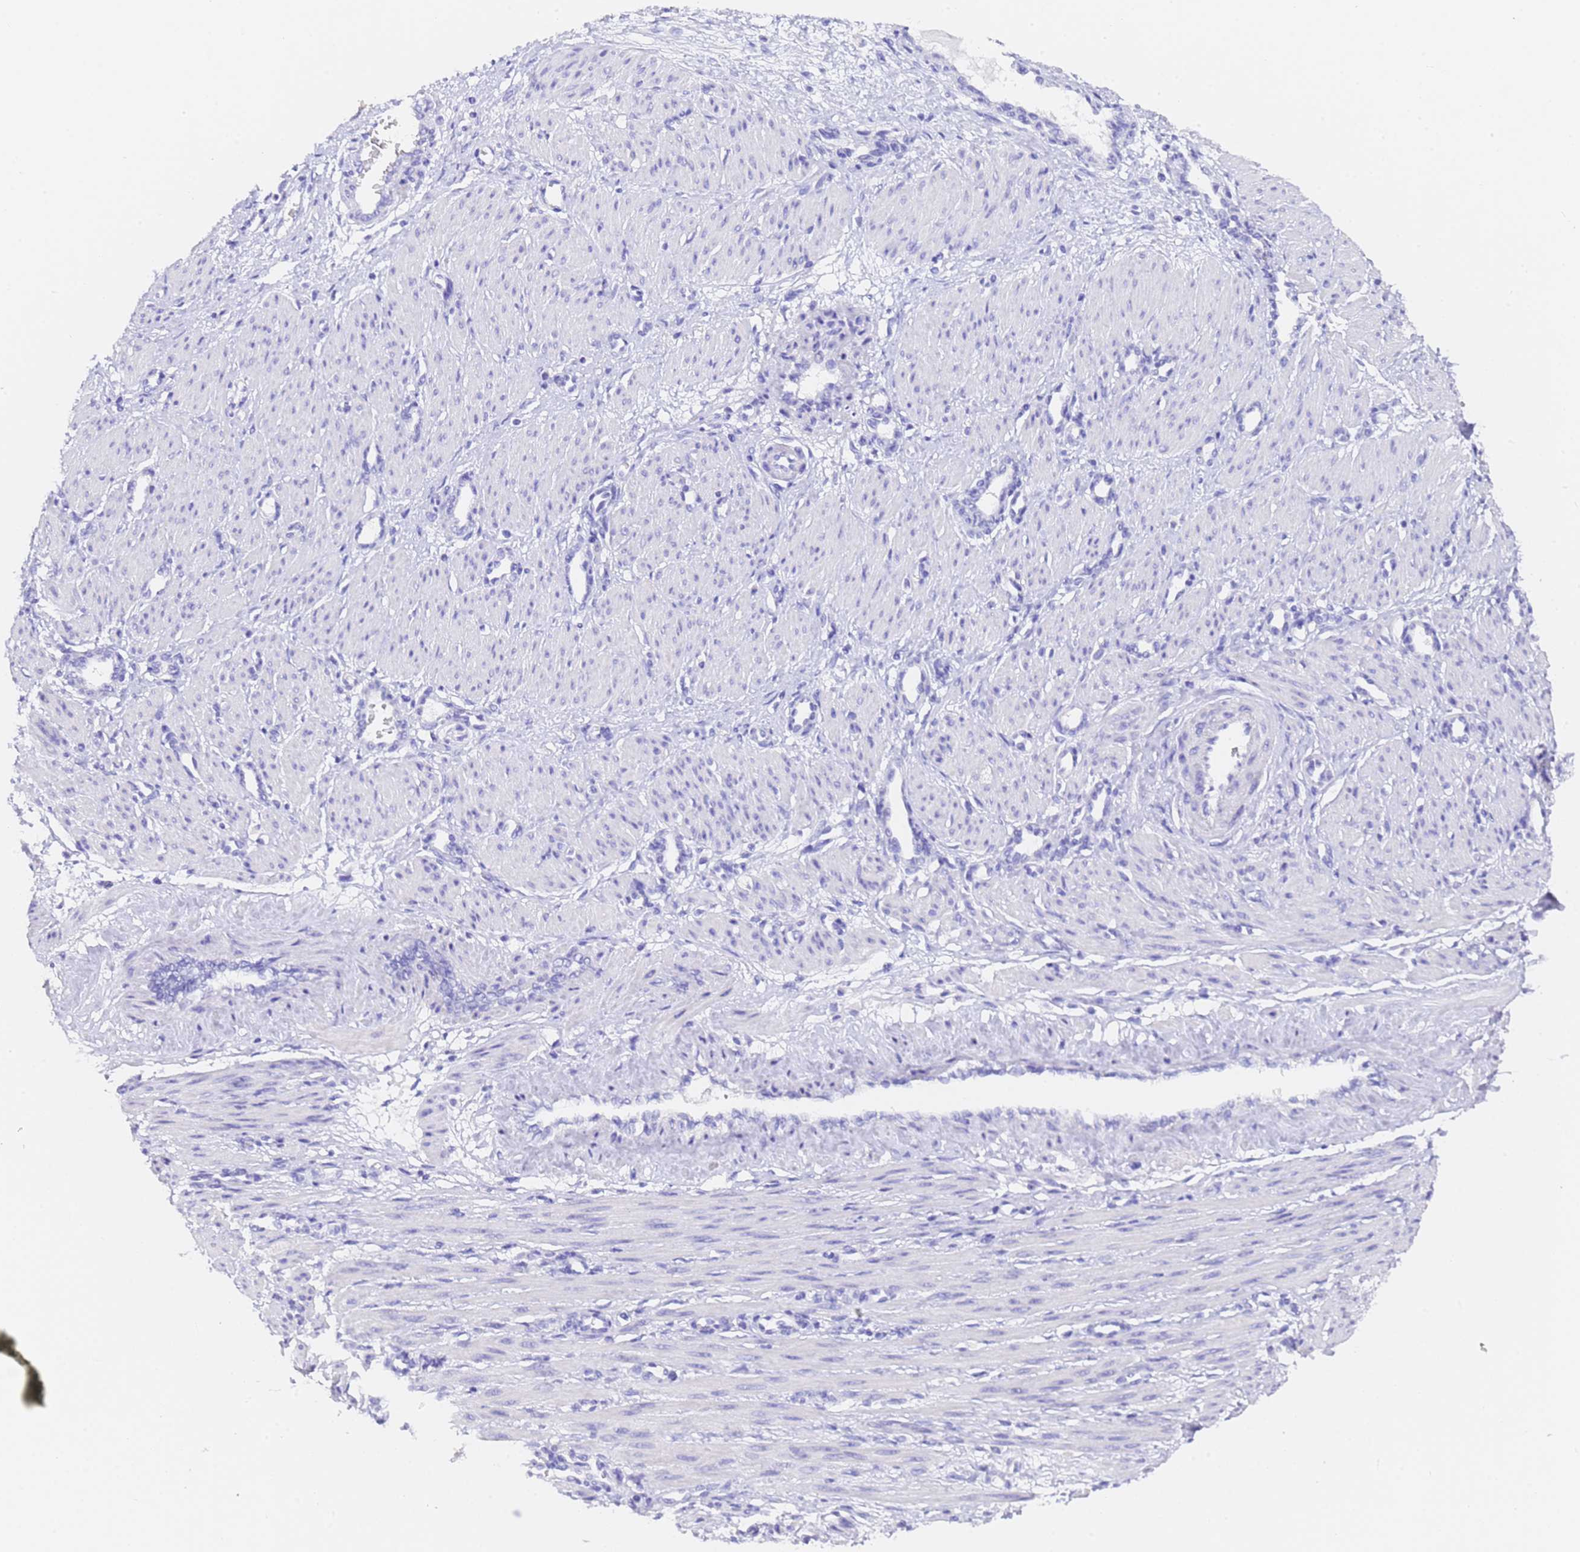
{"staining": {"intensity": "negative", "quantity": "none", "location": "none"}, "tissue": "smooth muscle", "cell_type": "Smooth muscle cells", "image_type": "normal", "snomed": [{"axis": "morphology", "description": "Normal tissue, NOS"}, {"axis": "topography", "description": "Endometrium"}], "caption": "Smooth muscle cells show no significant protein expression in unremarkable smooth muscle. (DAB (3,3'-diaminobenzidine) immunohistochemistry with hematoxylin counter stain).", "gene": "GABRA1", "patient": {"sex": "female", "age": 33}}